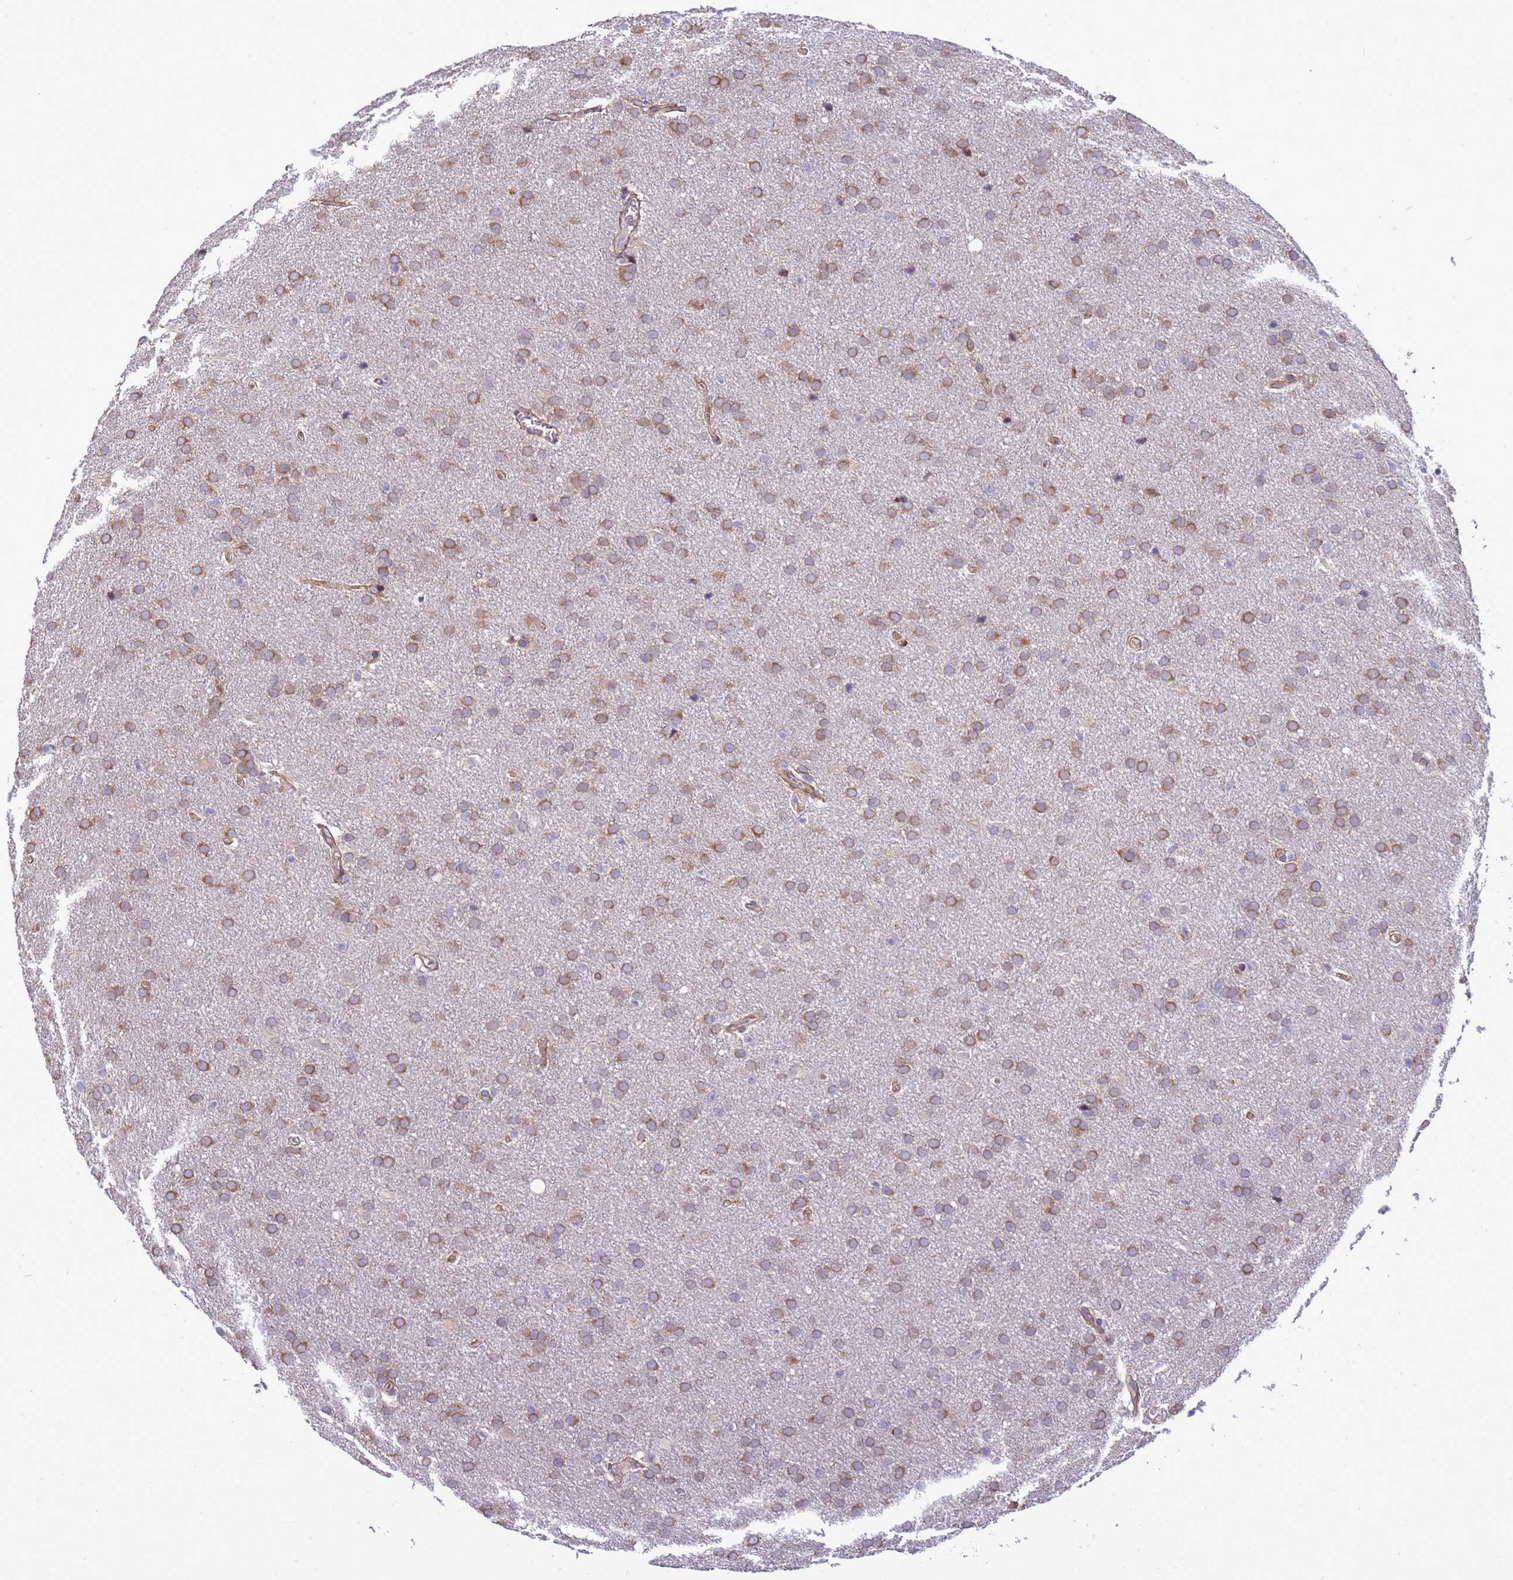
{"staining": {"intensity": "moderate", "quantity": ">75%", "location": "cytoplasmic/membranous"}, "tissue": "glioma", "cell_type": "Tumor cells", "image_type": "cancer", "snomed": [{"axis": "morphology", "description": "Glioma, malignant, Low grade"}, {"axis": "topography", "description": "Brain"}], "caption": "Glioma stained with a protein marker displays moderate staining in tumor cells.", "gene": "ITGB4", "patient": {"sex": "female", "age": 32}}